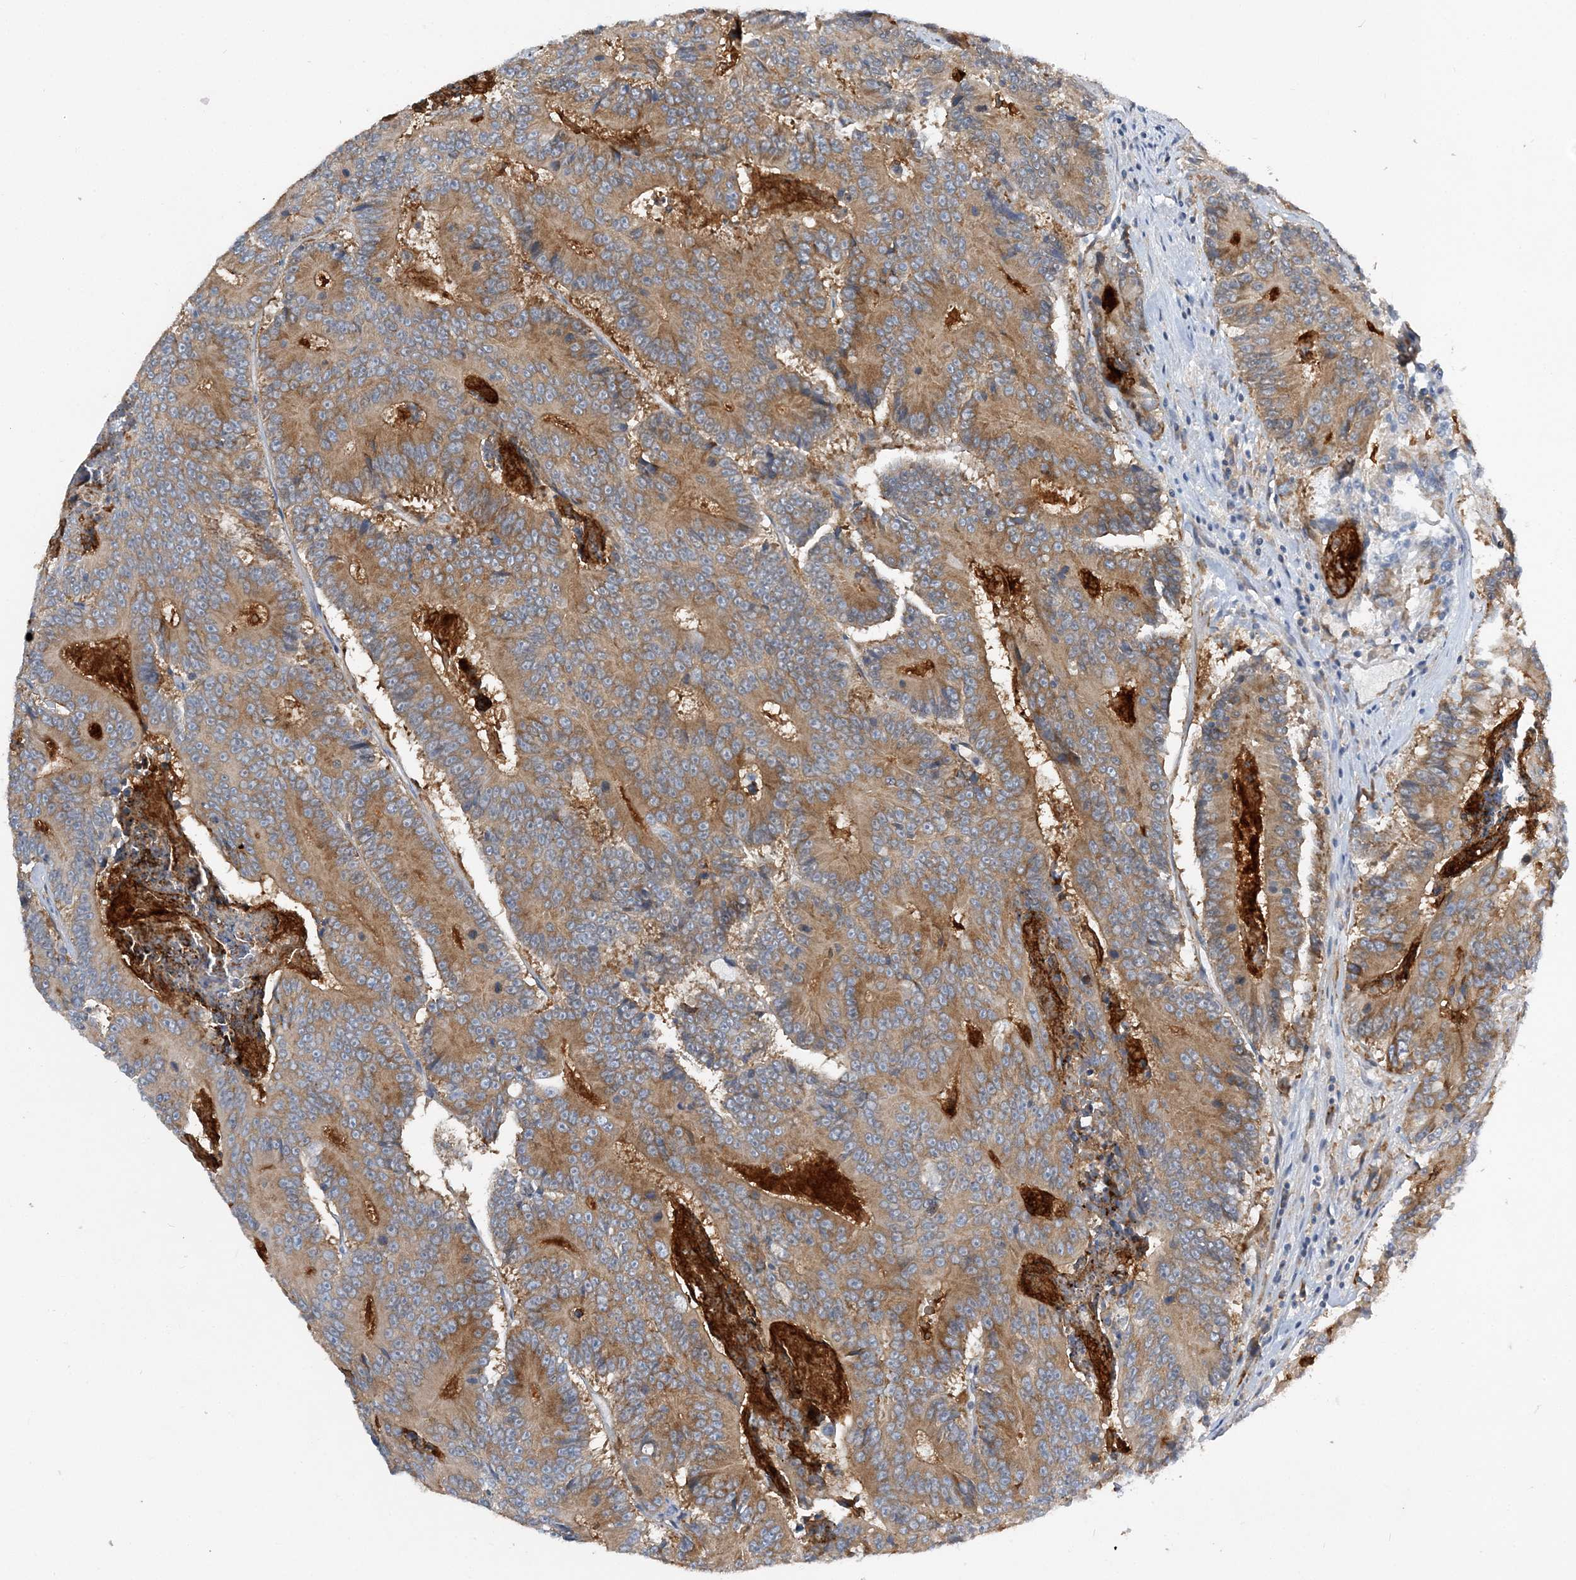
{"staining": {"intensity": "moderate", "quantity": ">75%", "location": "cytoplasmic/membranous"}, "tissue": "colorectal cancer", "cell_type": "Tumor cells", "image_type": "cancer", "snomed": [{"axis": "morphology", "description": "Adenocarcinoma, NOS"}, {"axis": "topography", "description": "Colon"}], "caption": "The histopathology image displays staining of colorectal cancer, revealing moderate cytoplasmic/membranous protein staining (brown color) within tumor cells.", "gene": "LARP4B", "patient": {"sex": "male", "age": 83}}